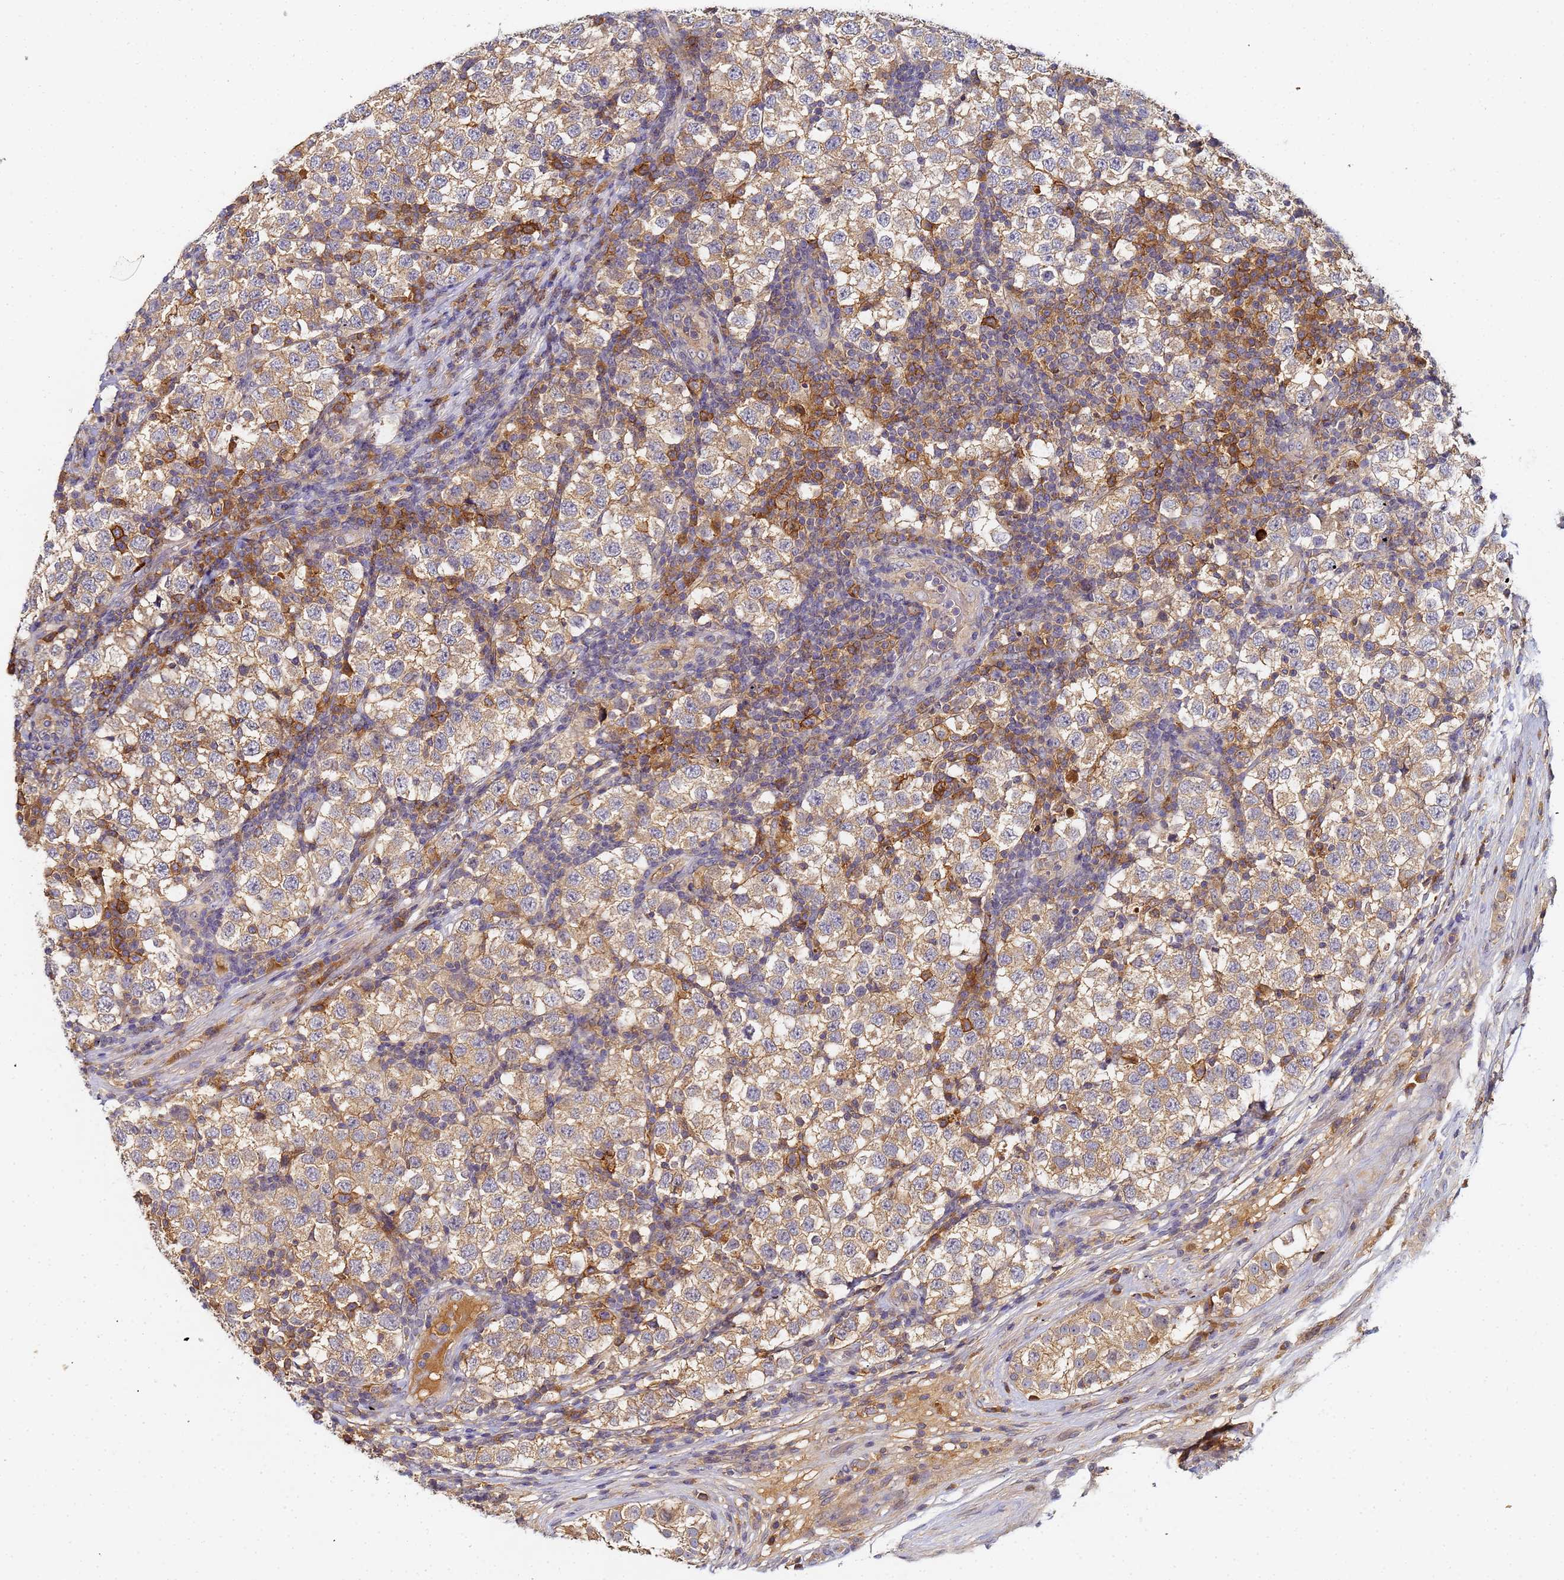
{"staining": {"intensity": "weak", "quantity": ">75%", "location": "cytoplasmic/membranous"}, "tissue": "testis cancer", "cell_type": "Tumor cells", "image_type": "cancer", "snomed": [{"axis": "morphology", "description": "Seminoma, NOS"}, {"axis": "topography", "description": "Testis"}], "caption": "Seminoma (testis) stained with IHC reveals weak cytoplasmic/membranous expression in approximately >75% of tumor cells. Nuclei are stained in blue.", "gene": "LRRC69", "patient": {"sex": "male", "age": 34}}